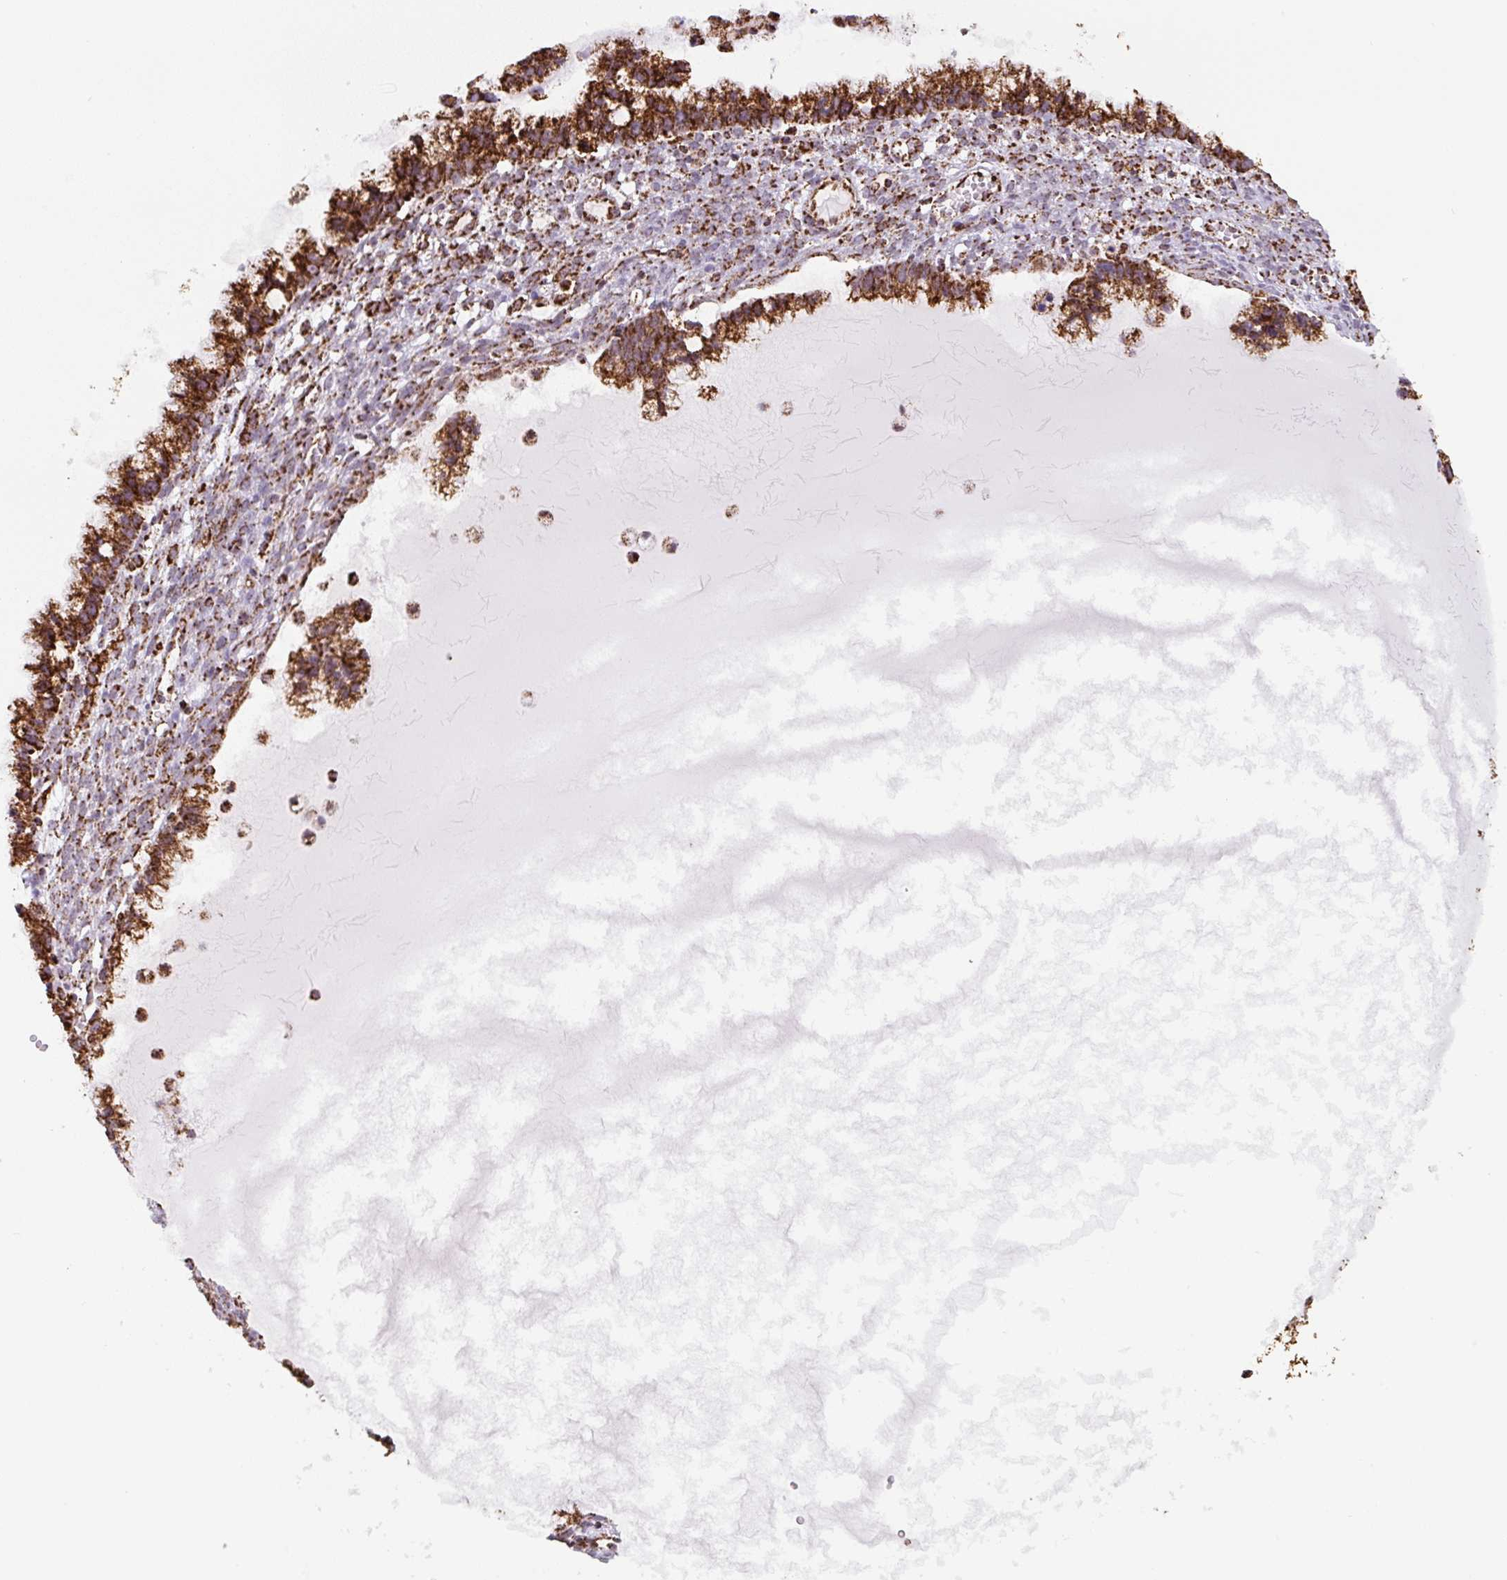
{"staining": {"intensity": "strong", "quantity": ">75%", "location": "cytoplasmic/membranous"}, "tissue": "ovarian cancer", "cell_type": "Tumor cells", "image_type": "cancer", "snomed": [{"axis": "morphology", "description": "Cystadenocarcinoma, mucinous, NOS"}, {"axis": "topography", "description": "Ovary"}], "caption": "Protein expression analysis of ovarian mucinous cystadenocarcinoma demonstrates strong cytoplasmic/membranous positivity in about >75% of tumor cells. The staining was performed using DAB to visualize the protein expression in brown, while the nuclei were stained in blue with hematoxylin (Magnification: 20x).", "gene": "ATP5F1A", "patient": {"sex": "female", "age": 72}}